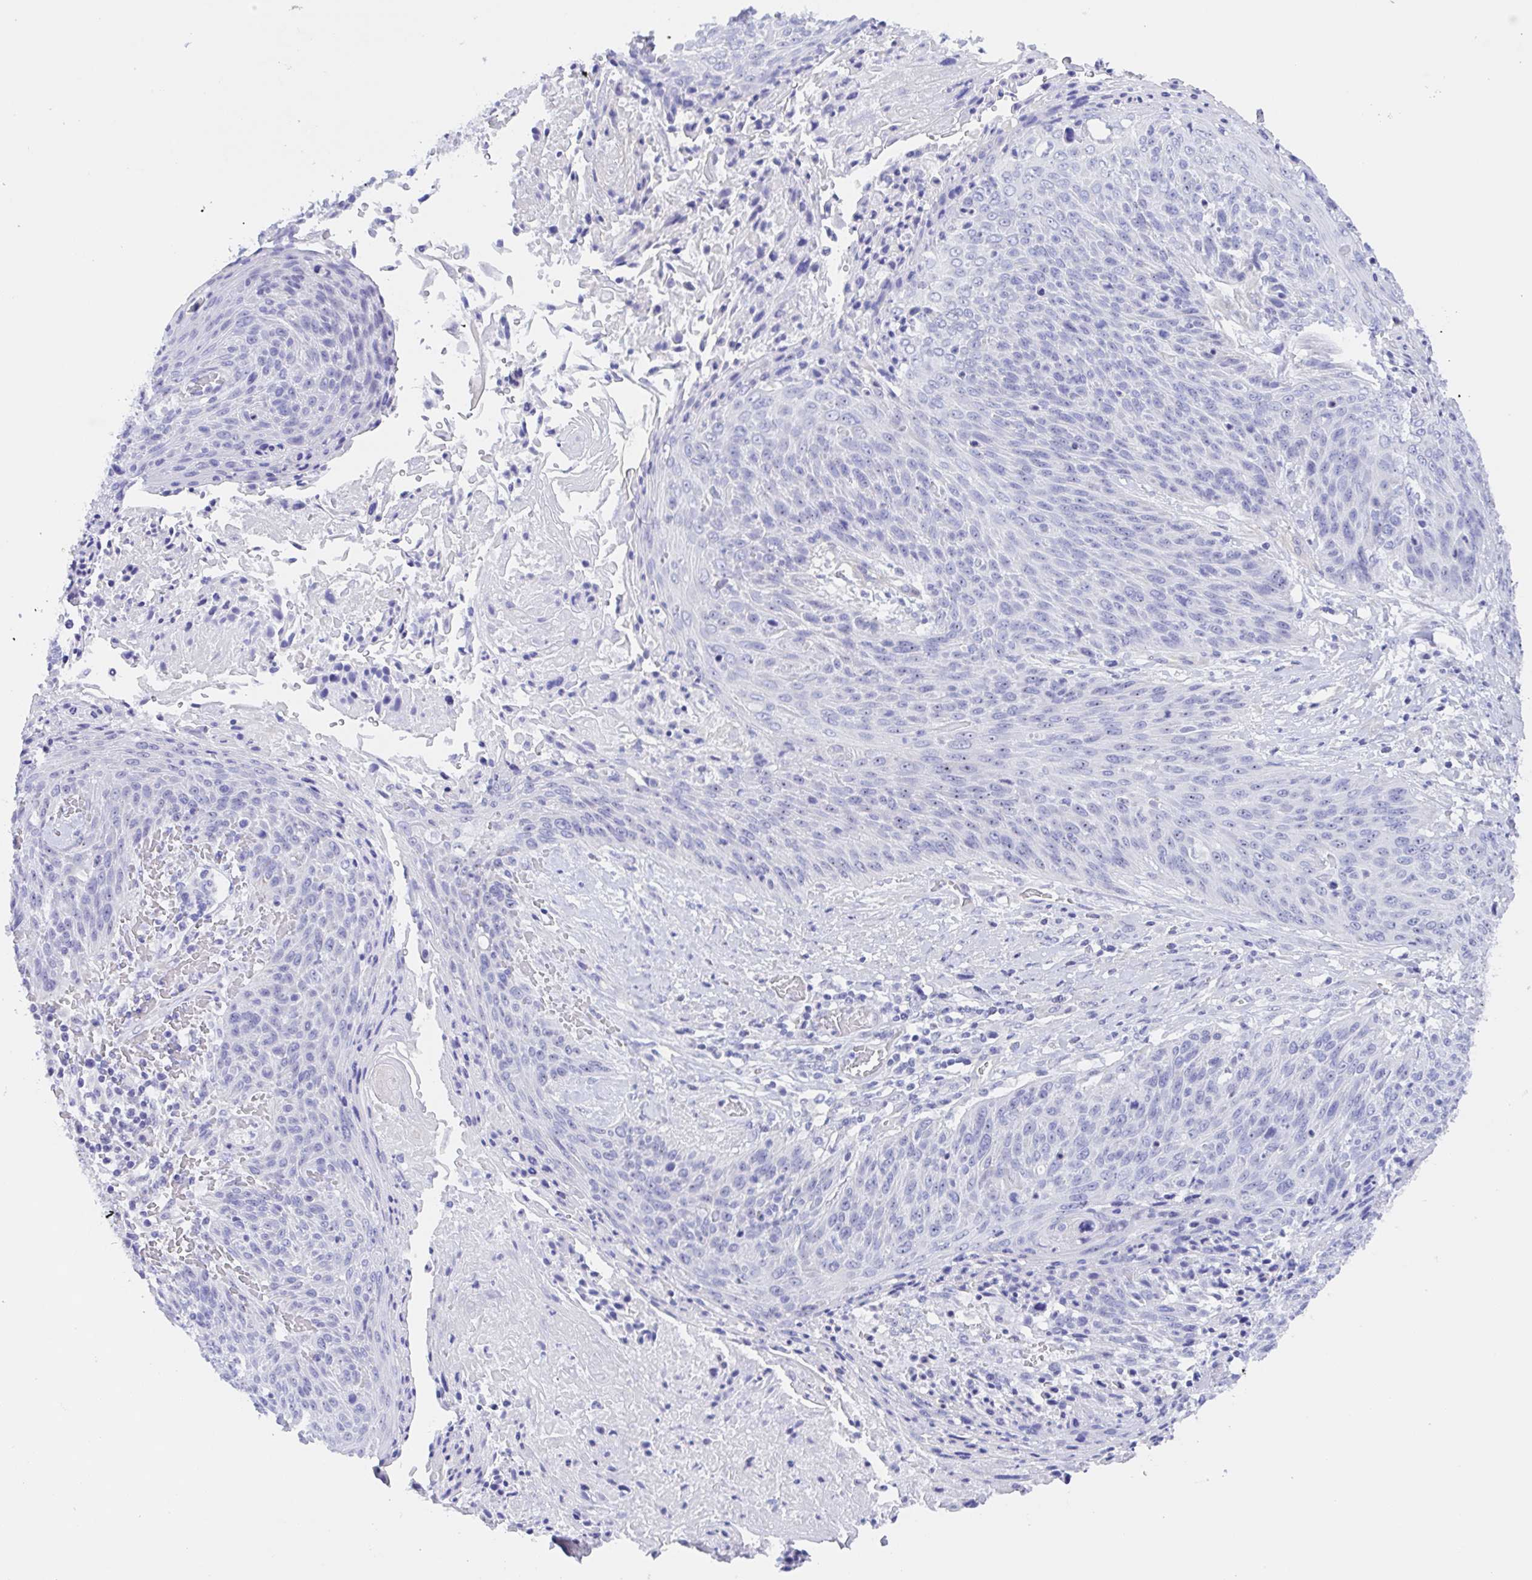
{"staining": {"intensity": "negative", "quantity": "none", "location": "none"}, "tissue": "cervical cancer", "cell_type": "Tumor cells", "image_type": "cancer", "snomed": [{"axis": "morphology", "description": "Squamous cell carcinoma, NOS"}, {"axis": "topography", "description": "Cervix"}], "caption": "Protein analysis of cervical cancer reveals no significant expression in tumor cells. (DAB immunohistochemistry (IHC) visualized using brightfield microscopy, high magnification).", "gene": "MUCL3", "patient": {"sex": "female", "age": 45}}